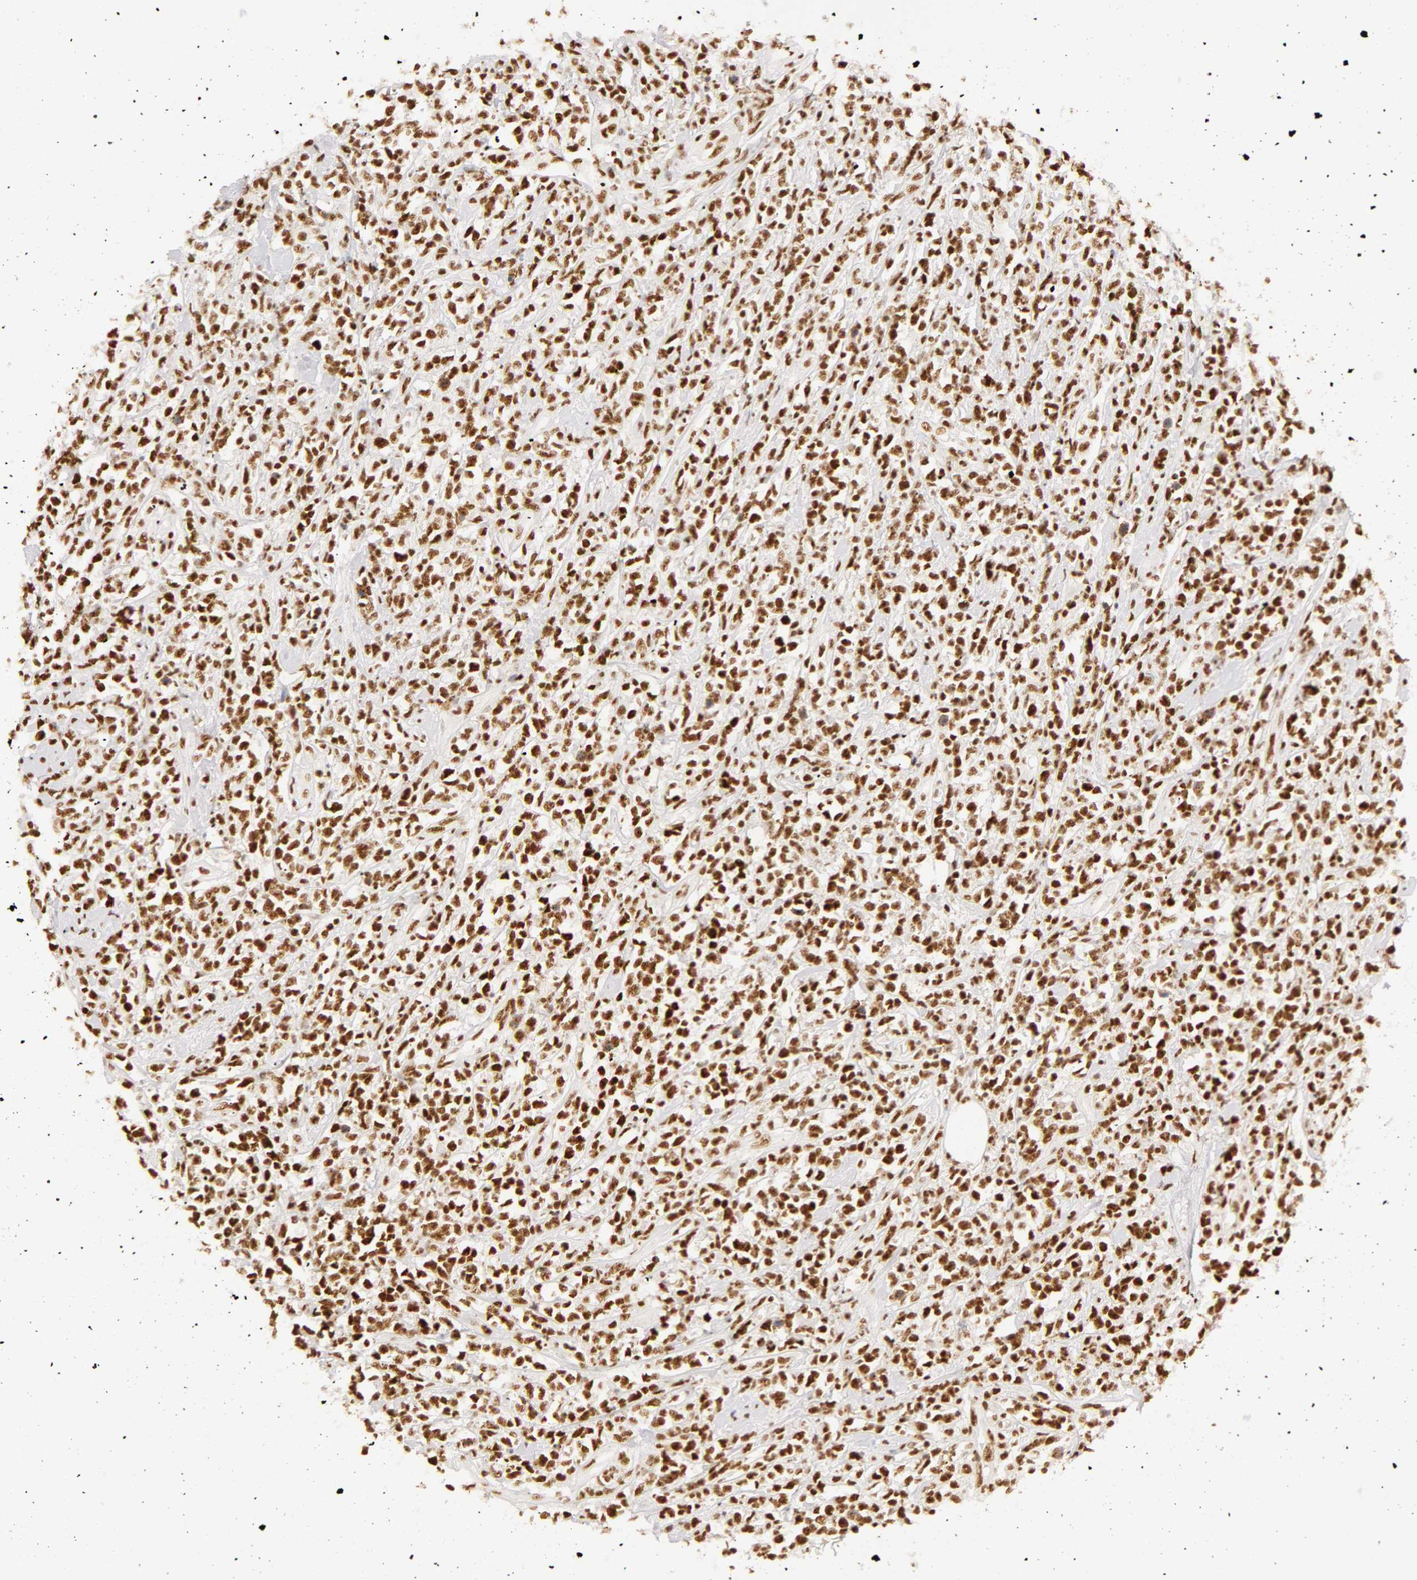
{"staining": {"intensity": "moderate", "quantity": ">75%", "location": "nuclear"}, "tissue": "lymphoma", "cell_type": "Tumor cells", "image_type": "cancer", "snomed": [{"axis": "morphology", "description": "Malignant lymphoma, non-Hodgkin's type, High grade"}, {"axis": "topography", "description": "Colon"}], "caption": "A micrograph of lymphoma stained for a protein reveals moderate nuclear brown staining in tumor cells.", "gene": "RBM39", "patient": {"sex": "male", "age": 82}}